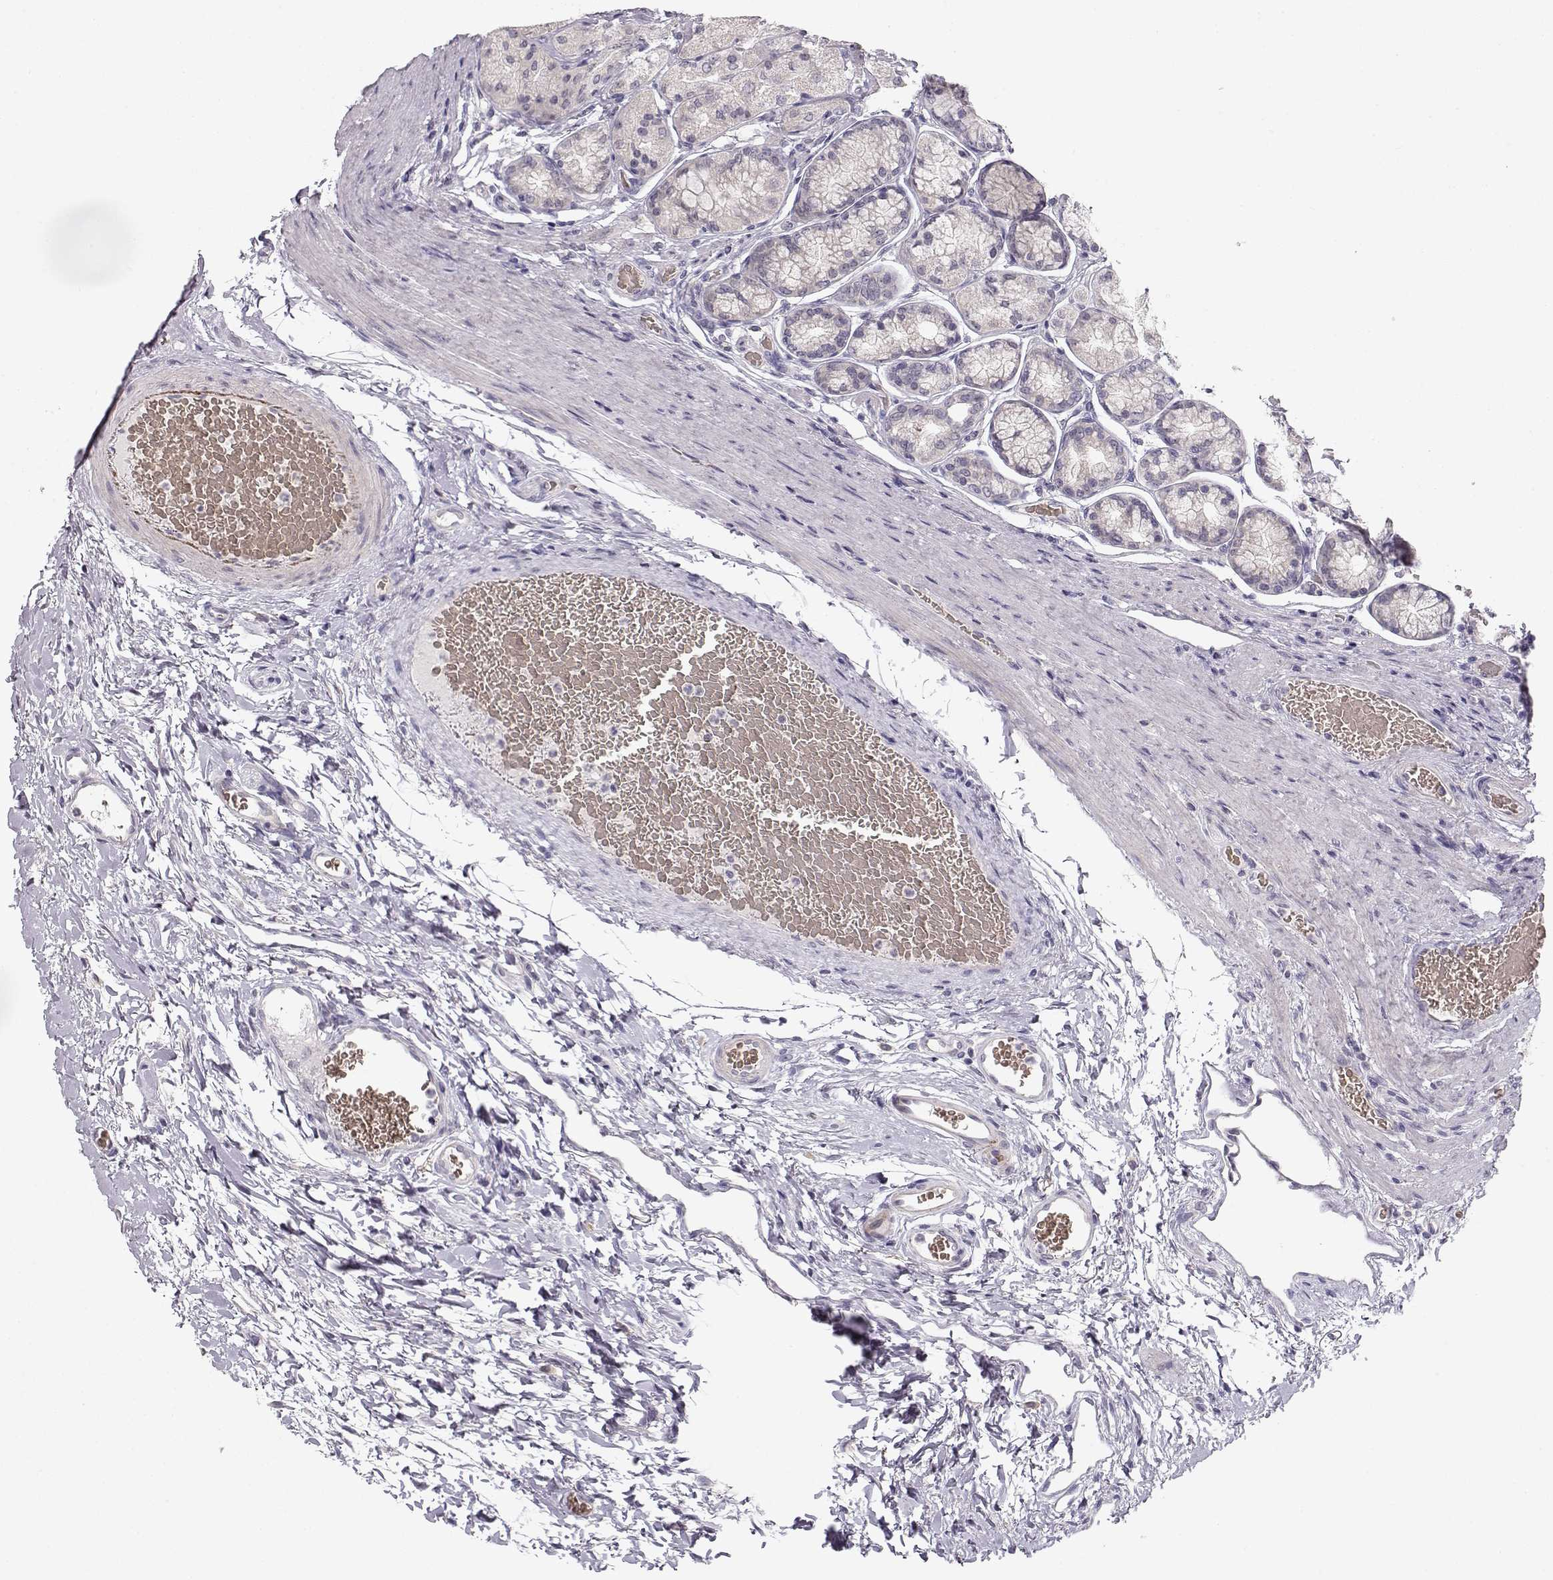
{"staining": {"intensity": "negative", "quantity": "none", "location": "none"}, "tissue": "stomach", "cell_type": "Glandular cells", "image_type": "normal", "snomed": [{"axis": "morphology", "description": "Normal tissue, NOS"}, {"axis": "morphology", "description": "Adenocarcinoma, NOS"}, {"axis": "morphology", "description": "Adenocarcinoma, High grade"}, {"axis": "topography", "description": "Stomach, upper"}, {"axis": "topography", "description": "Stomach"}], "caption": "Immunohistochemical staining of normal stomach demonstrates no significant positivity in glandular cells.", "gene": "TTC26", "patient": {"sex": "female", "age": 65}}